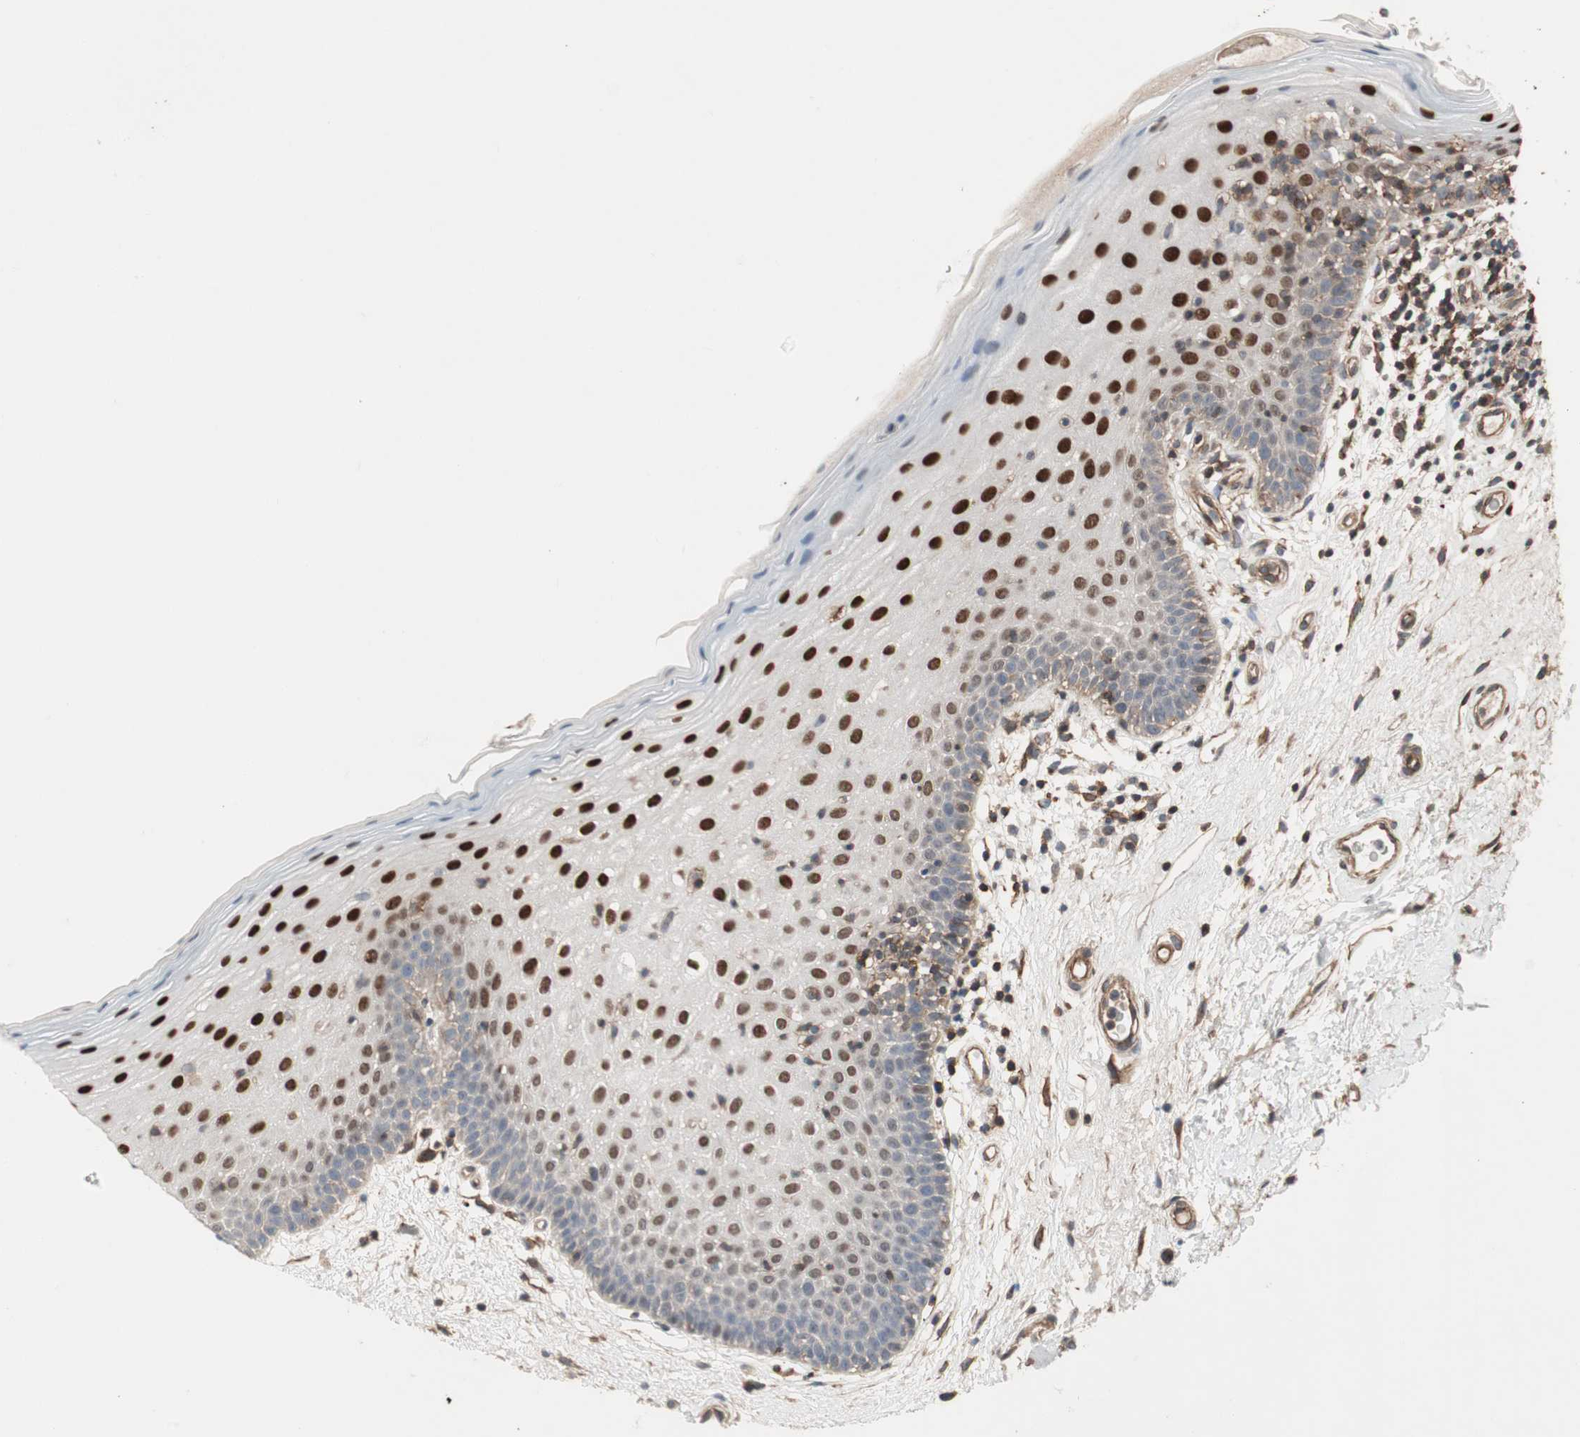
{"staining": {"intensity": "strong", "quantity": "25%-75%", "location": "nuclear"}, "tissue": "oral mucosa", "cell_type": "Squamous epithelial cells", "image_type": "normal", "snomed": [{"axis": "morphology", "description": "Normal tissue, NOS"}, {"axis": "morphology", "description": "Squamous cell carcinoma, NOS"}, {"axis": "topography", "description": "Skeletal muscle"}, {"axis": "topography", "description": "Oral tissue"}, {"axis": "topography", "description": "Head-Neck"}], "caption": "Oral mucosa stained for a protein (brown) exhibits strong nuclear positive staining in about 25%-75% of squamous epithelial cells.", "gene": "GRHL1", "patient": {"sex": "male", "age": 71}}